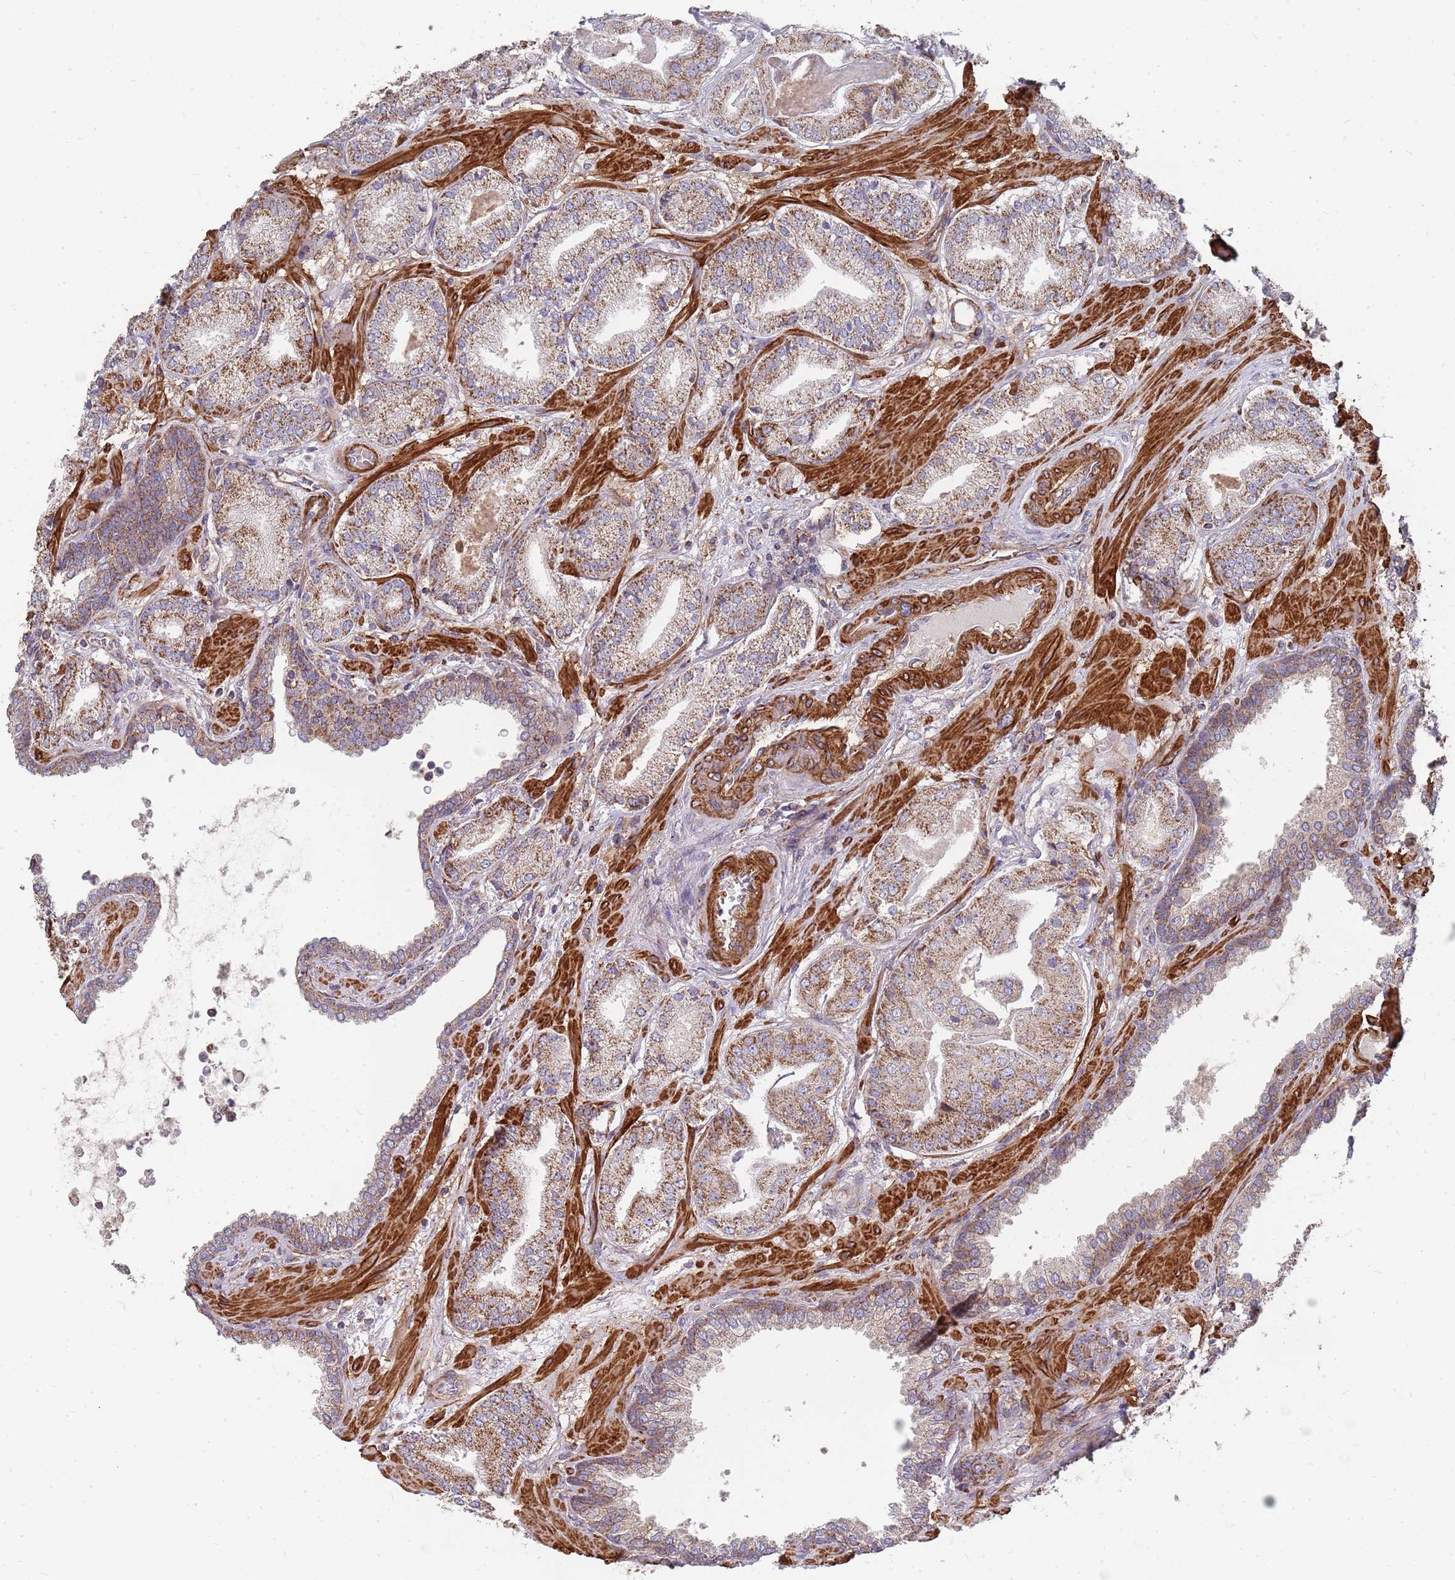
{"staining": {"intensity": "moderate", "quantity": ">75%", "location": "cytoplasmic/membranous"}, "tissue": "prostate cancer", "cell_type": "Tumor cells", "image_type": "cancer", "snomed": [{"axis": "morphology", "description": "Adenocarcinoma, High grade"}, {"axis": "topography", "description": "Prostate"}], "caption": "Immunohistochemistry (DAB) staining of human high-grade adenocarcinoma (prostate) demonstrates moderate cytoplasmic/membranous protein staining in approximately >75% of tumor cells.", "gene": "WDFY3", "patient": {"sex": "male", "age": 63}}